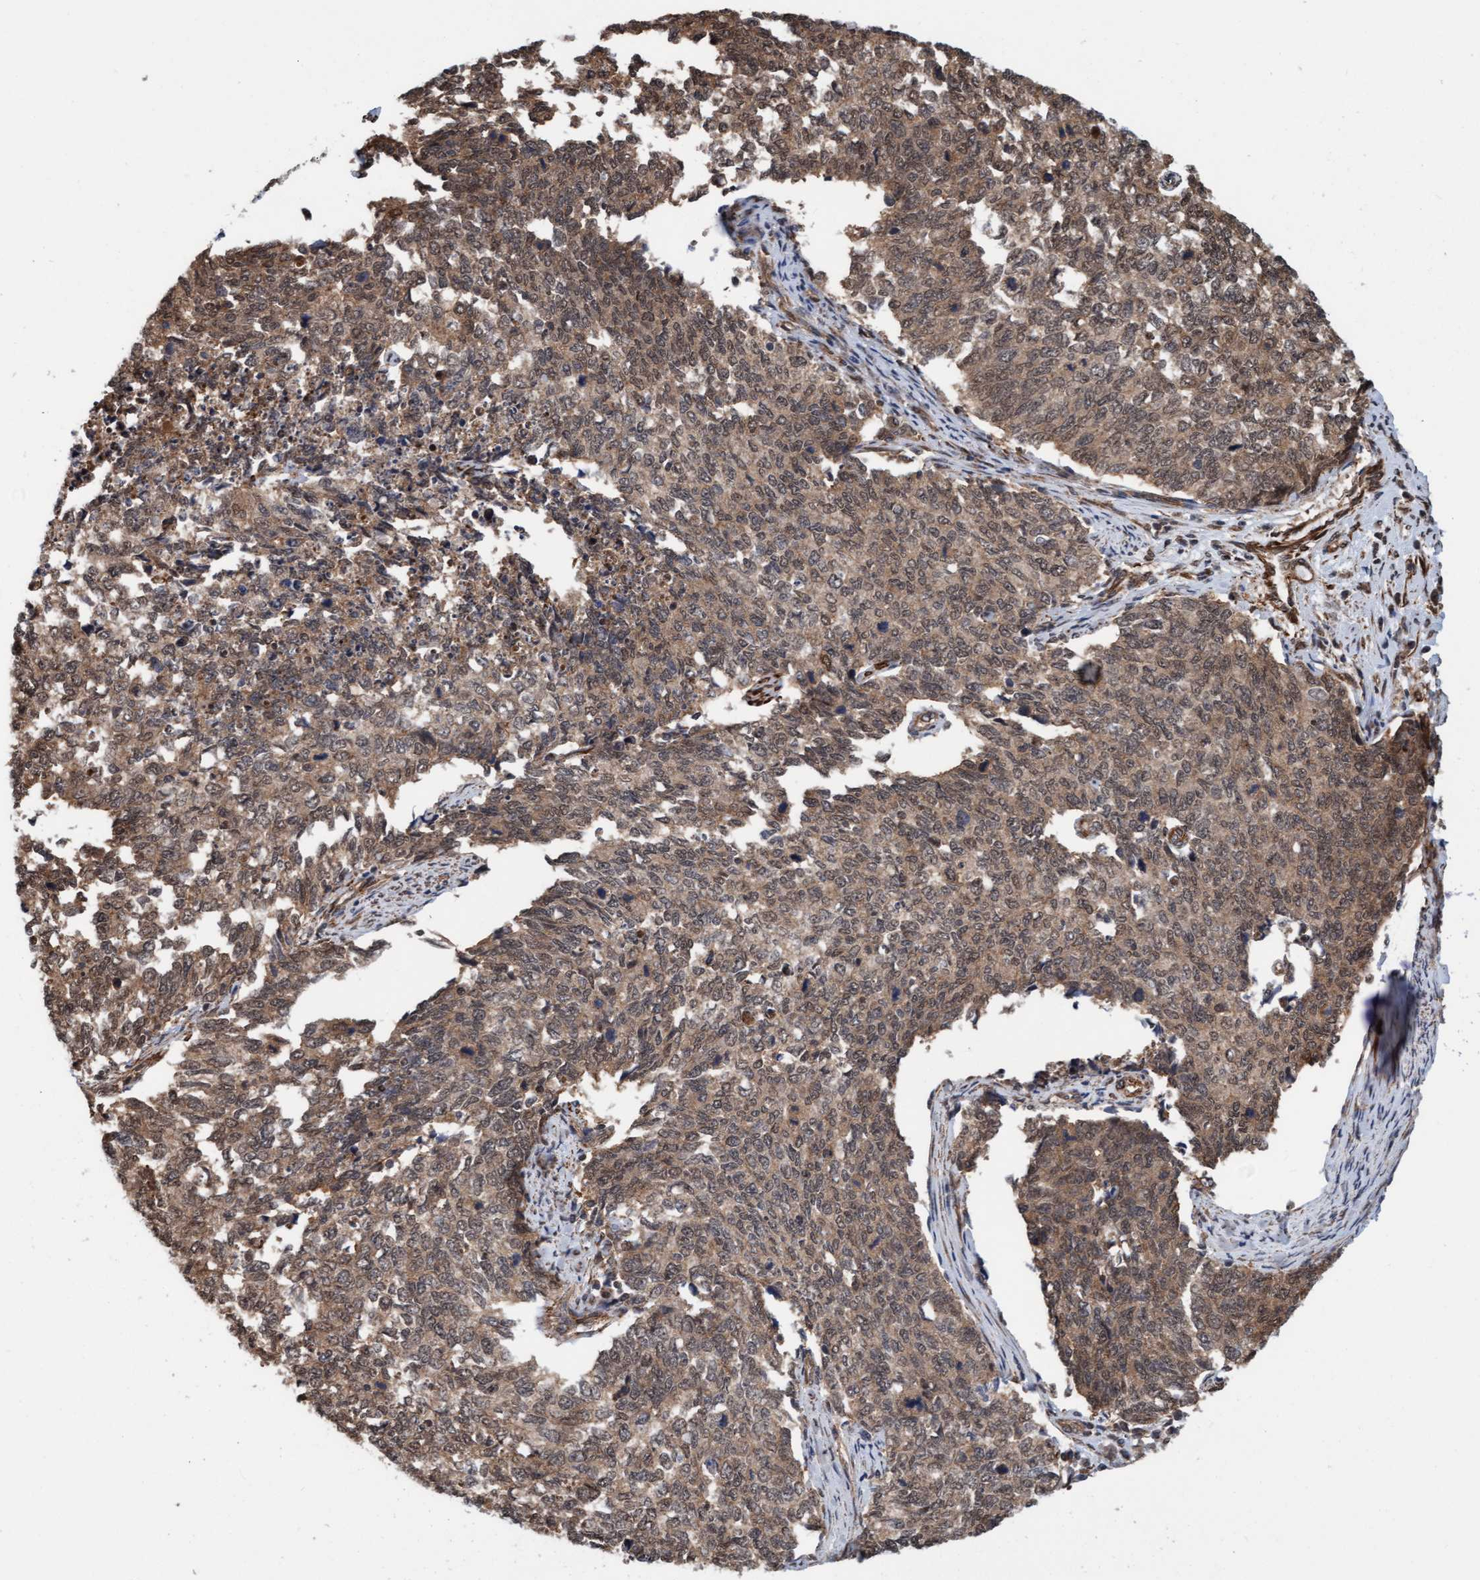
{"staining": {"intensity": "weak", "quantity": ">75%", "location": "cytoplasmic/membranous,nuclear"}, "tissue": "cervical cancer", "cell_type": "Tumor cells", "image_type": "cancer", "snomed": [{"axis": "morphology", "description": "Squamous cell carcinoma, NOS"}, {"axis": "topography", "description": "Cervix"}], "caption": "Tumor cells display low levels of weak cytoplasmic/membranous and nuclear staining in about >75% of cells in human cervical cancer.", "gene": "STXBP4", "patient": {"sex": "female", "age": 63}}